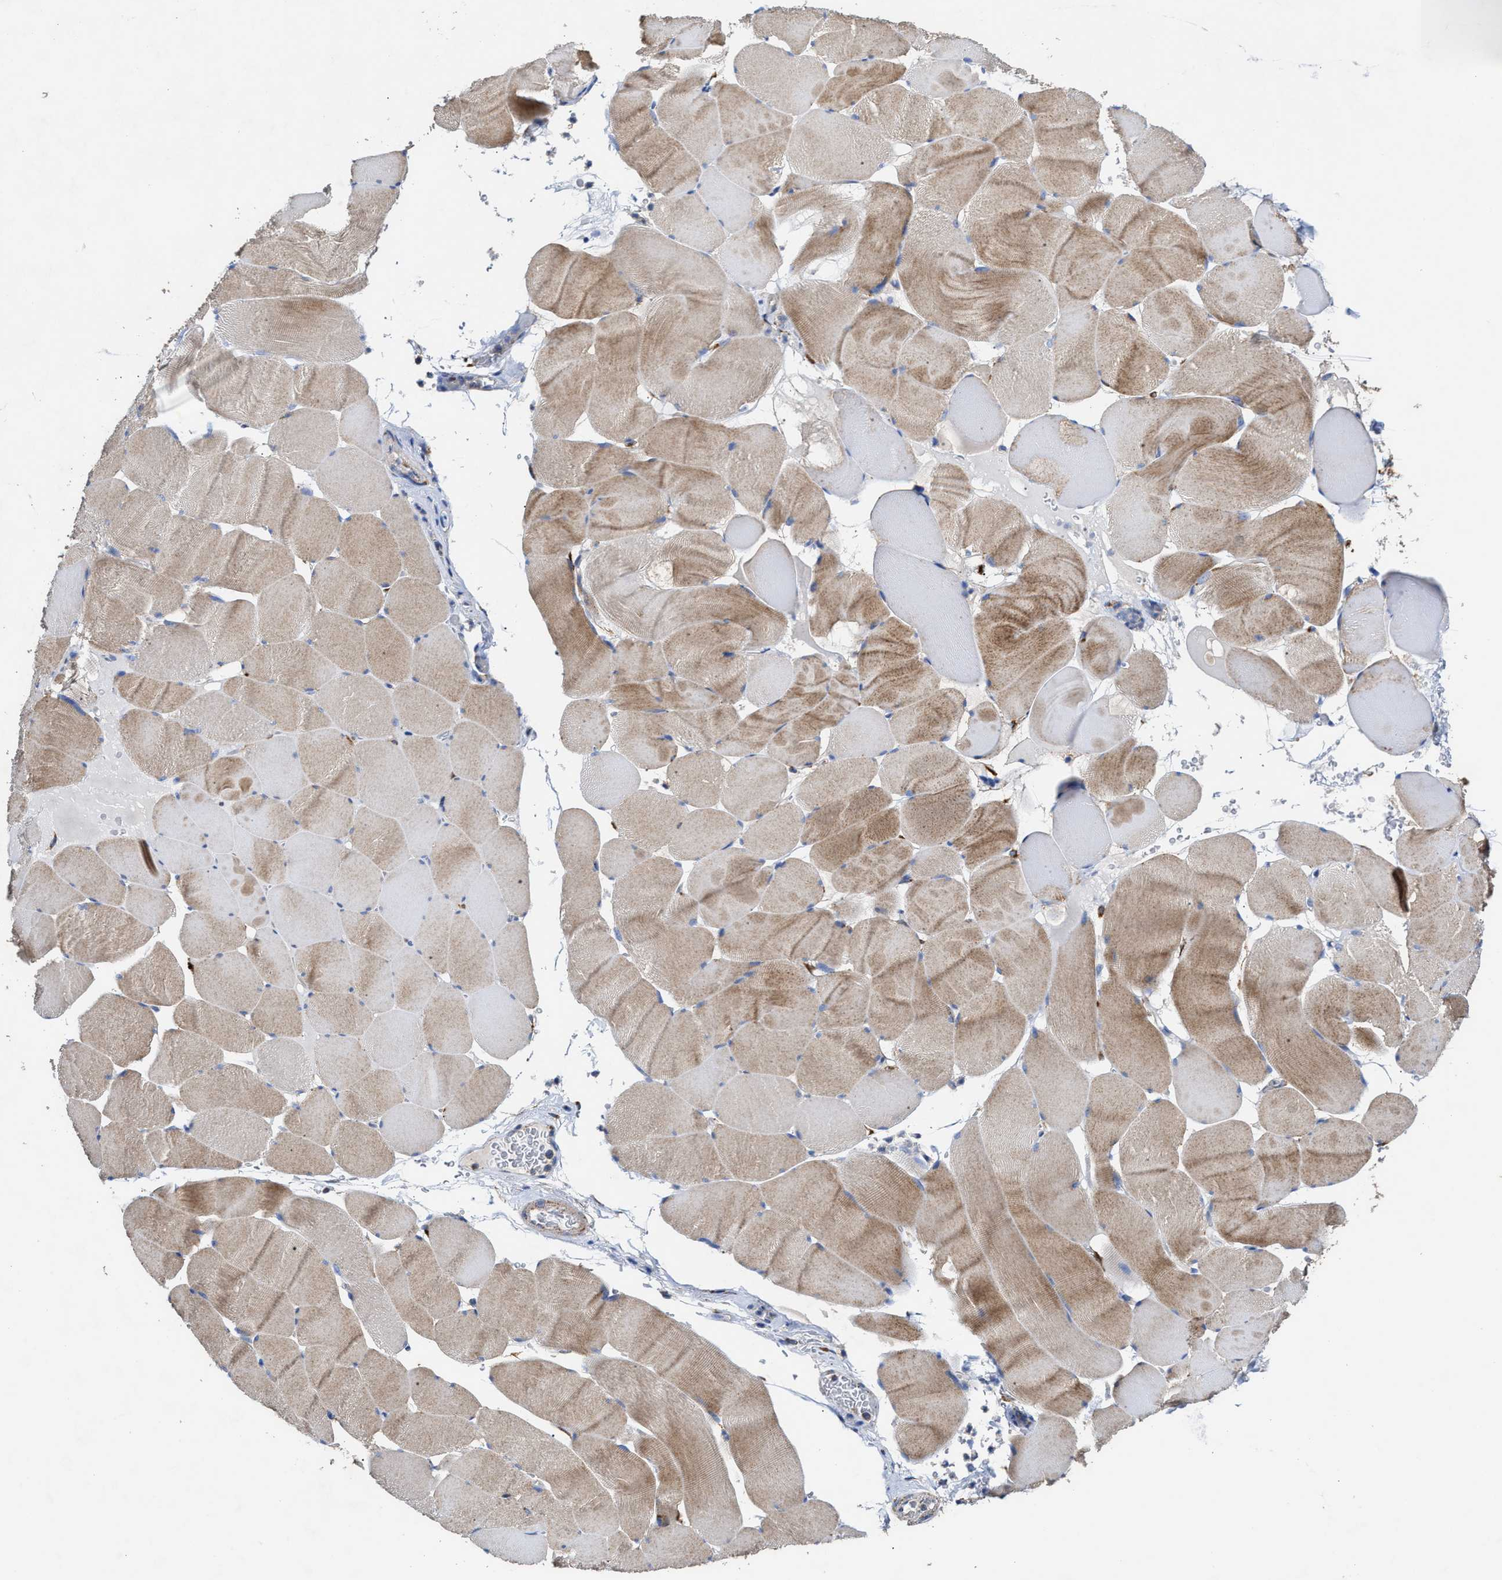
{"staining": {"intensity": "weak", "quantity": "25%-75%", "location": "cytoplasmic/membranous"}, "tissue": "skeletal muscle", "cell_type": "Myocytes", "image_type": "normal", "snomed": [{"axis": "morphology", "description": "Normal tissue, NOS"}, {"axis": "topography", "description": "Skeletal muscle"}], "caption": "DAB immunohistochemical staining of unremarkable skeletal muscle reveals weak cytoplasmic/membranous protein staining in approximately 25%-75% of myocytes.", "gene": "MECR", "patient": {"sex": "male", "age": 62}}